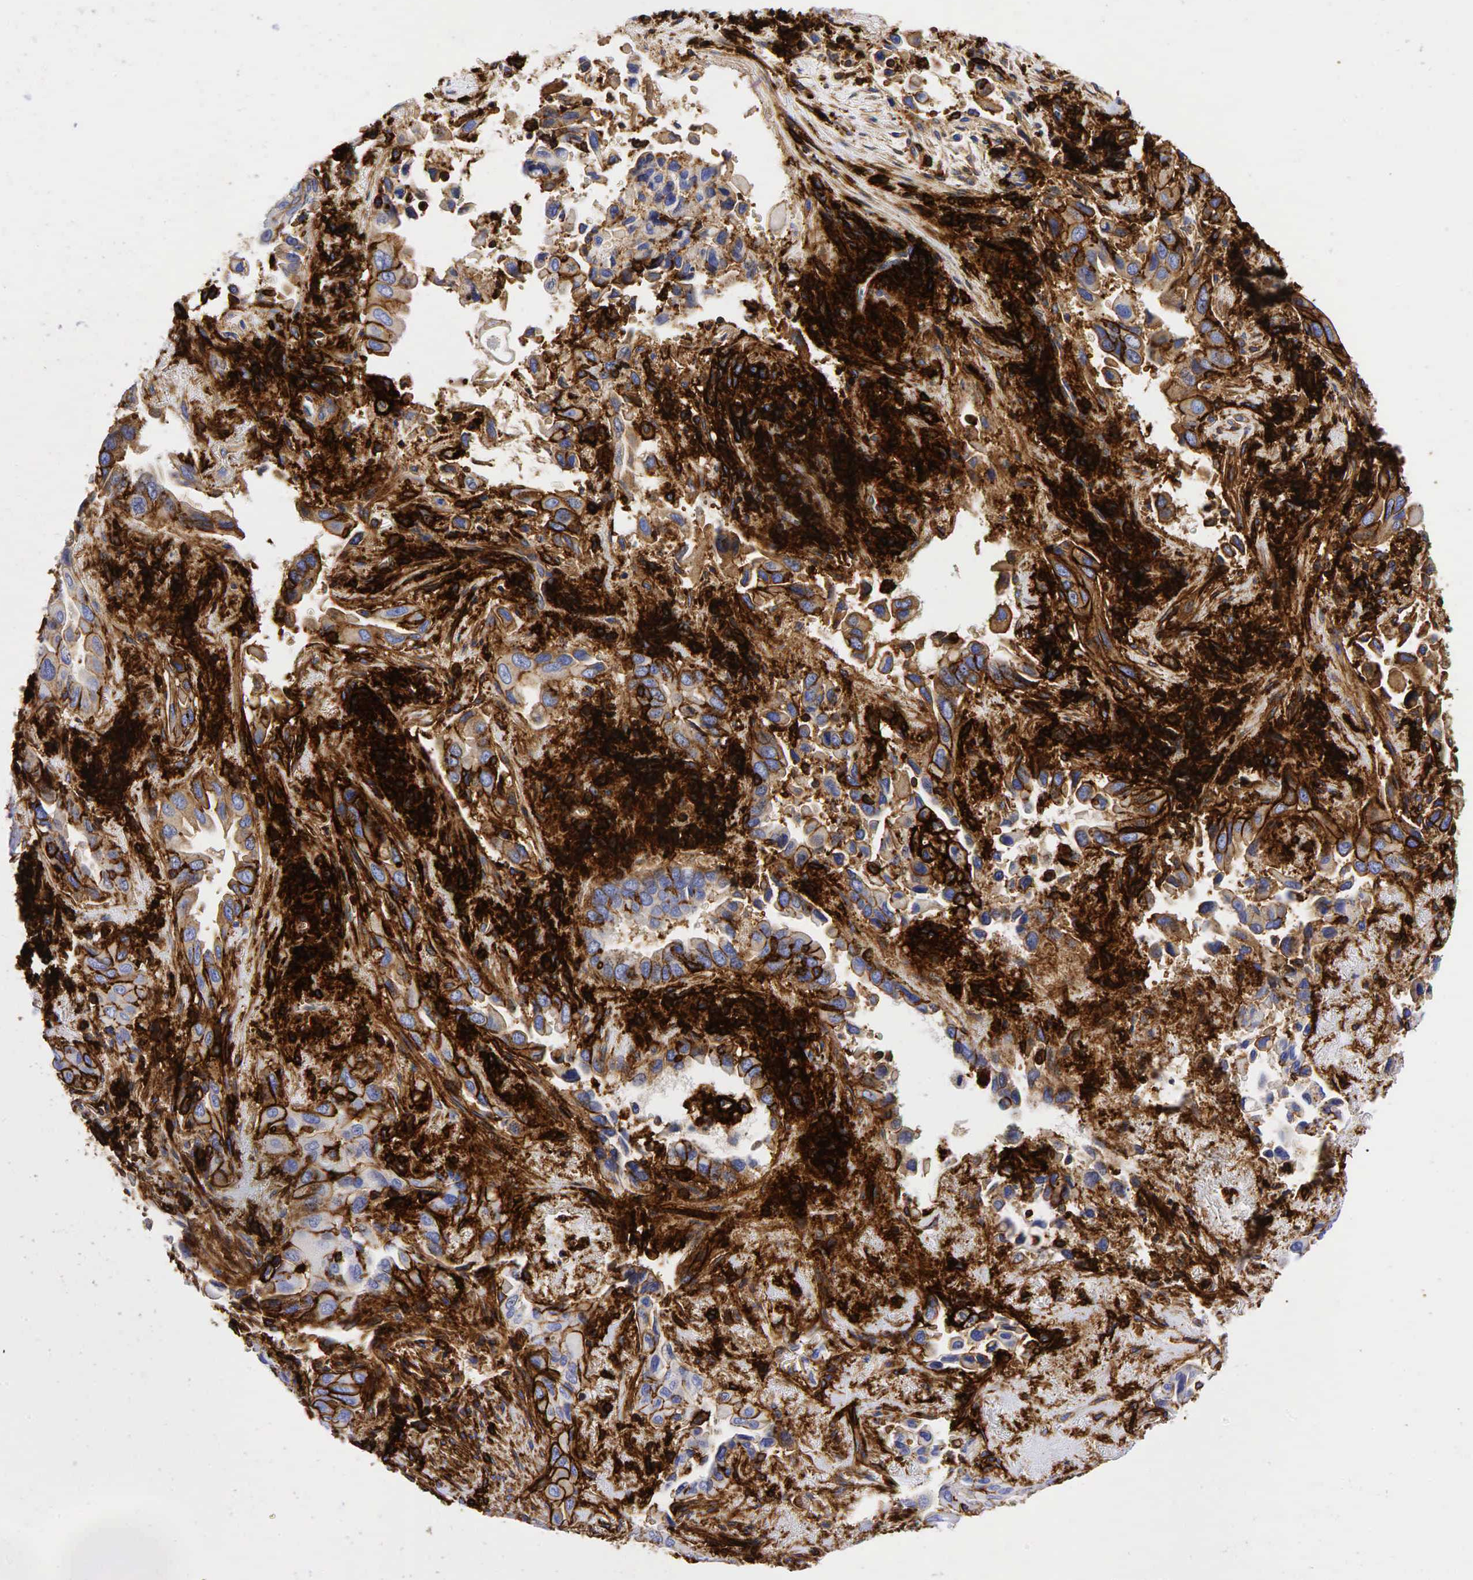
{"staining": {"intensity": "weak", "quantity": "25%-75%", "location": "cytoplasmic/membranous"}, "tissue": "lung cancer", "cell_type": "Tumor cells", "image_type": "cancer", "snomed": [{"axis": "morphology", "description": "Adenocarcinoma, NOS"}, {"axis": "topography", "description": "Lung"}], "caption": "IHC (DAB) staining of human lung cancer (adenocarcinoma) demonstrates weak cytoplasmic/membranous protein expression in about 25%-75% of tumor cells.", "gene": "CD44", "patient": {"sex": "male", "age": 68}}